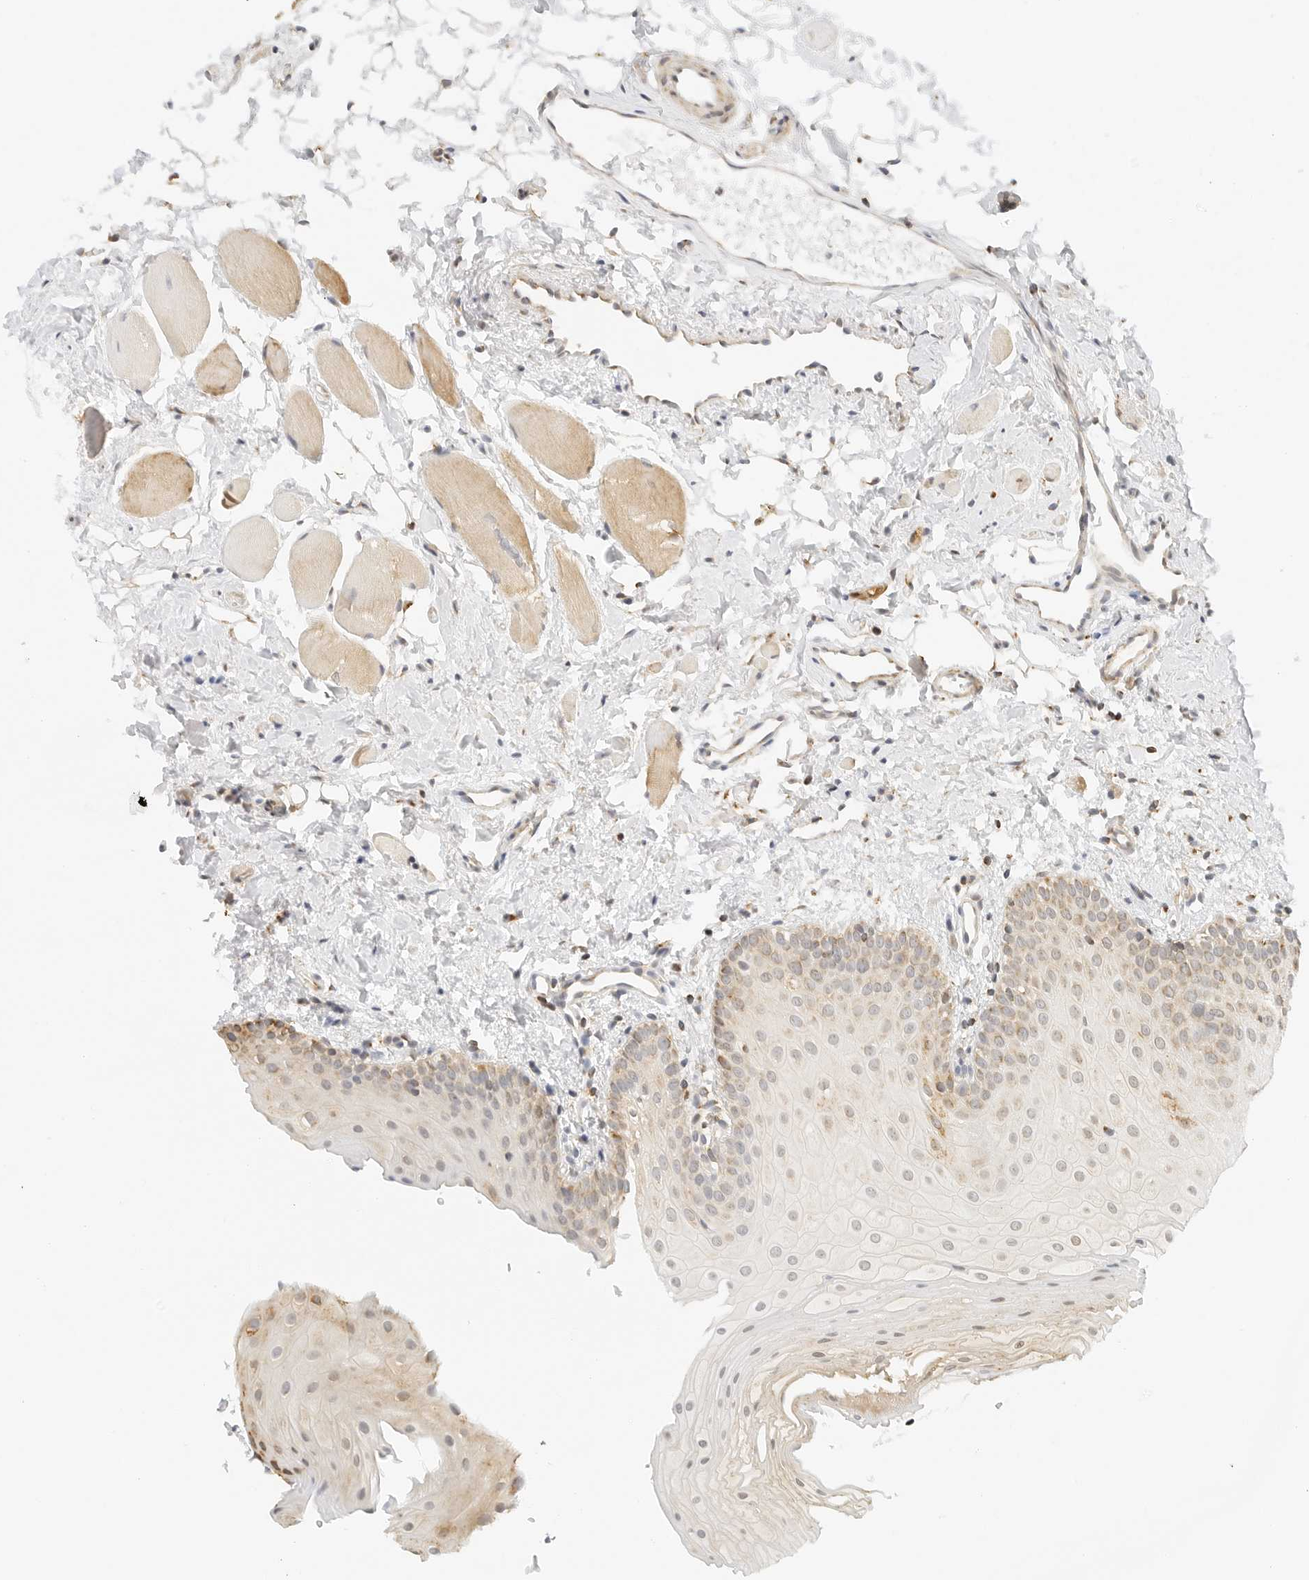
{"staining": {"intensity": "weak", "quantity": "25%-75%", "location": "cytoplasmic/membranous"}, "tissue": "oral mucosa", "cell_type": "Squamous epithelial cells", "image_type": "normal", "snomed": [{"axis": "morphology", "description": "Normal tissue, NOS"}, {"axis": "topography", "description": "Oral tissue"}], "caption": "Immunohistochemistry of unremarkable oral mucosa shows low levels of weak cytoplasmic/membranous staining in approximately 25%-75% of squamous epithelial cells.", "gene": "ATL1", "patient": {"sex": "male", "age": 28}}